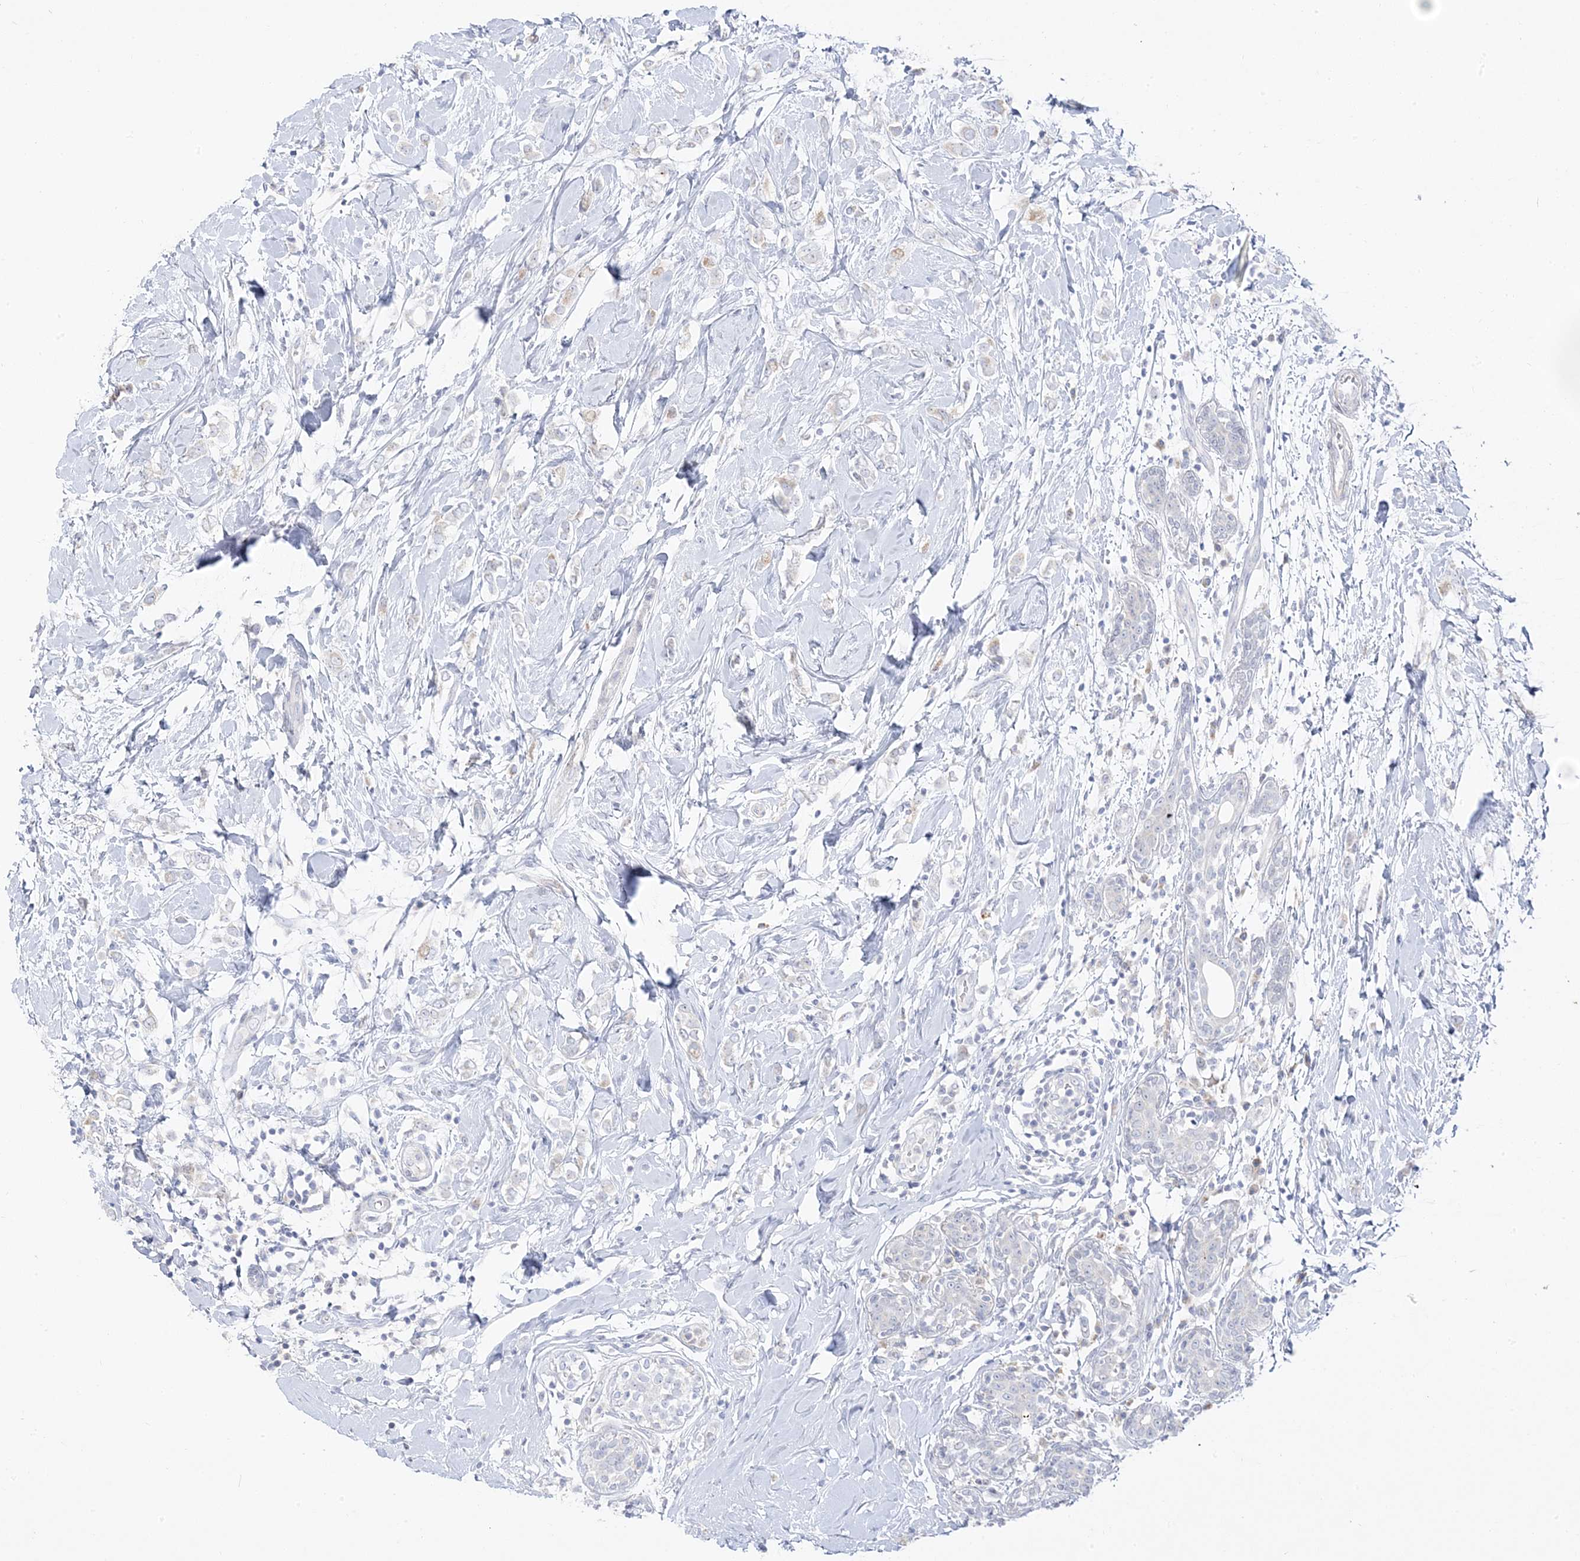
{"staining": {"intensity": "negative", "quantity": "none", "location": "none"}, "tissue": "breast cancer", "cell_type": "Tumor cells", "image_type": "cancer", "snomed": [{"axis": "morphology", "description": "Normal tissue, NOS"}, {"axis": "morphology", "description": "Lobular carcinoma"}, {"axis": "topography", "description": "Breast"}], "caption": "The IHC image has no significant expression in tumor cells of breast lobular carcinoma tissue.", "gene": "TRANK1", "patient": {"sex": "female", "age": 47}}